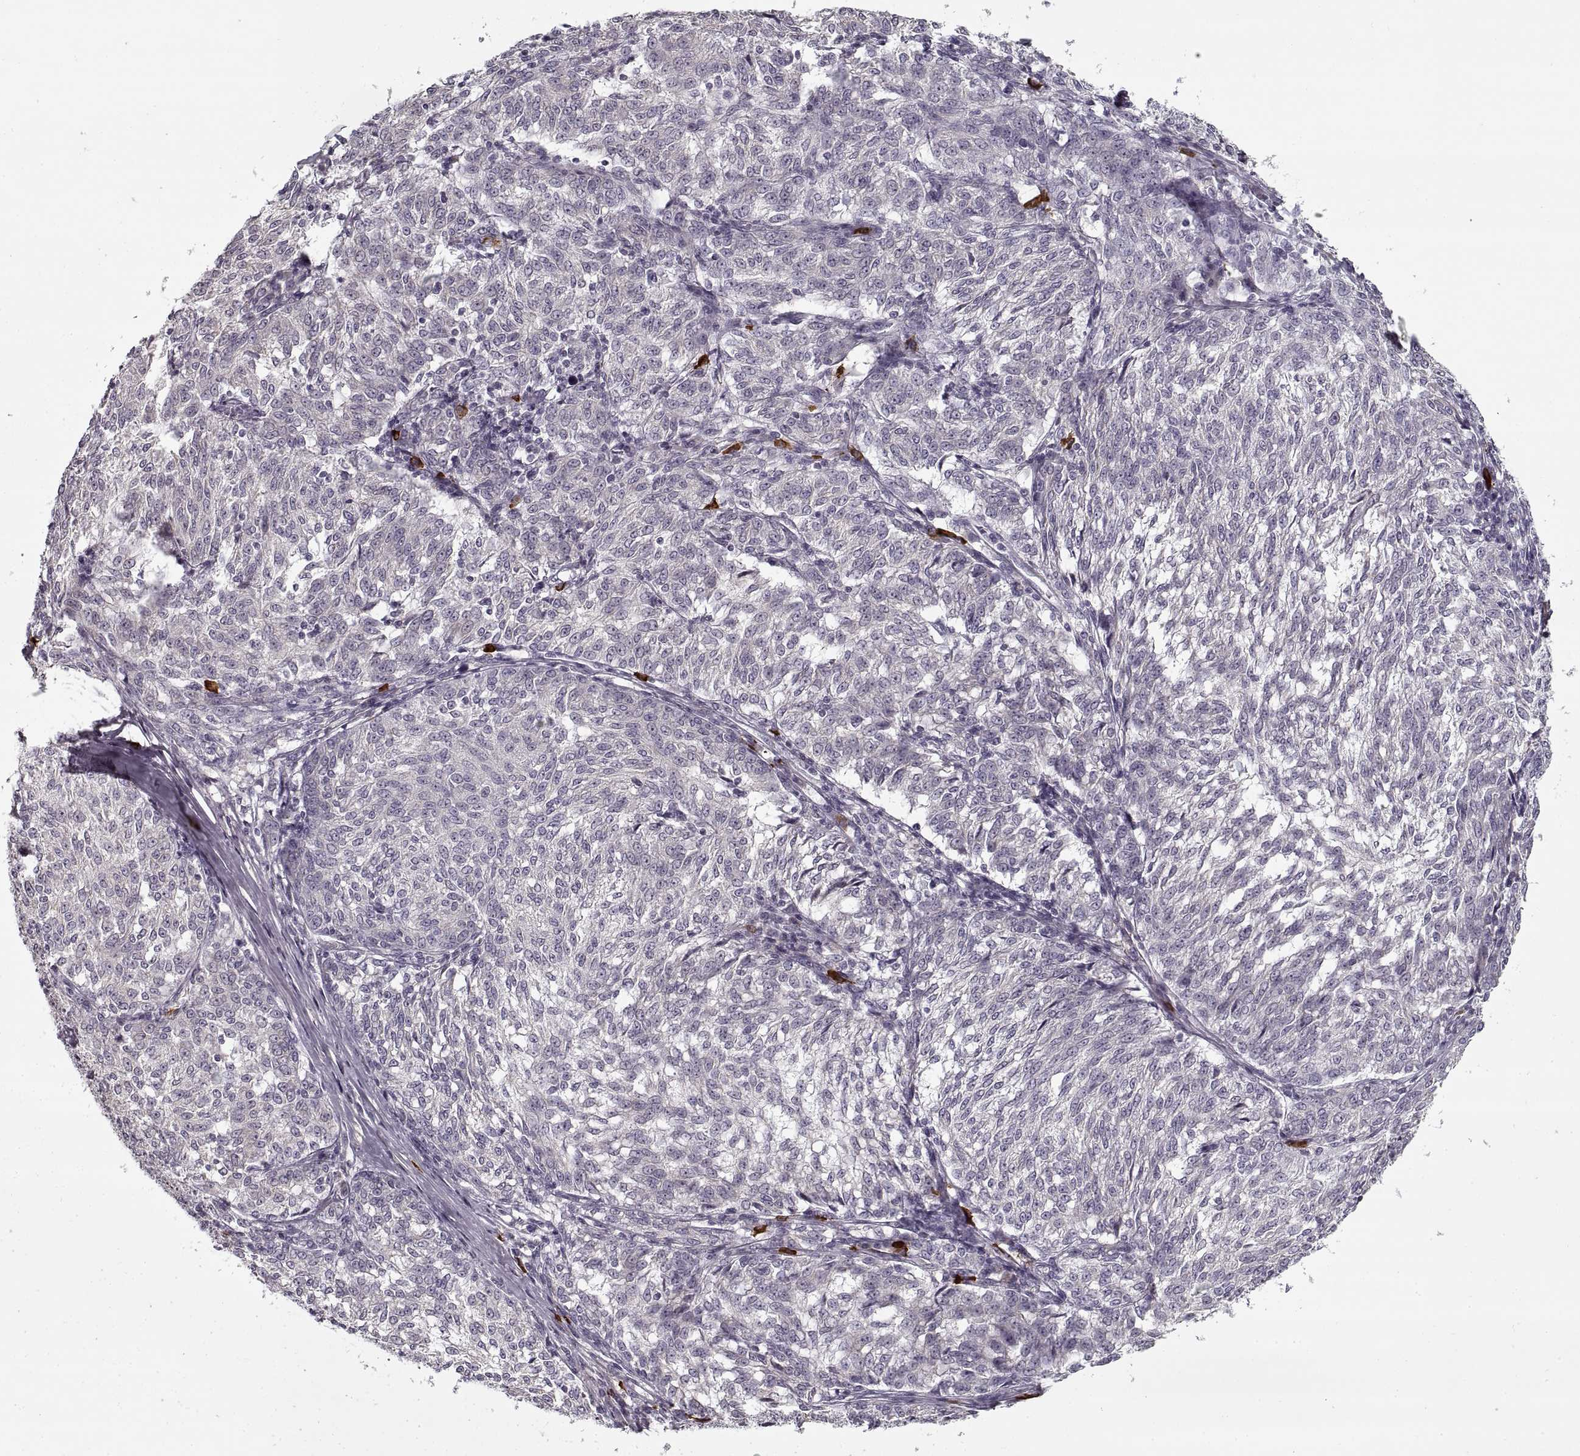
{"staining": {"intensity": "negative", "quantity": "none", "location": "none"}, "tissue": "melanoma", "cell_type": "Tumor cells", "image_type": "cancer", "snomed": [{"axis": "morphology", "description": "Malignant melanoma, NOS"}, {"axis": "topography", "description": "Skin"}], "caption": "A histopathology image of human melanoma is negative for staining in tumor cells.", "gene": "GAD2", "patient": {"sex": "female", "age": 72}}